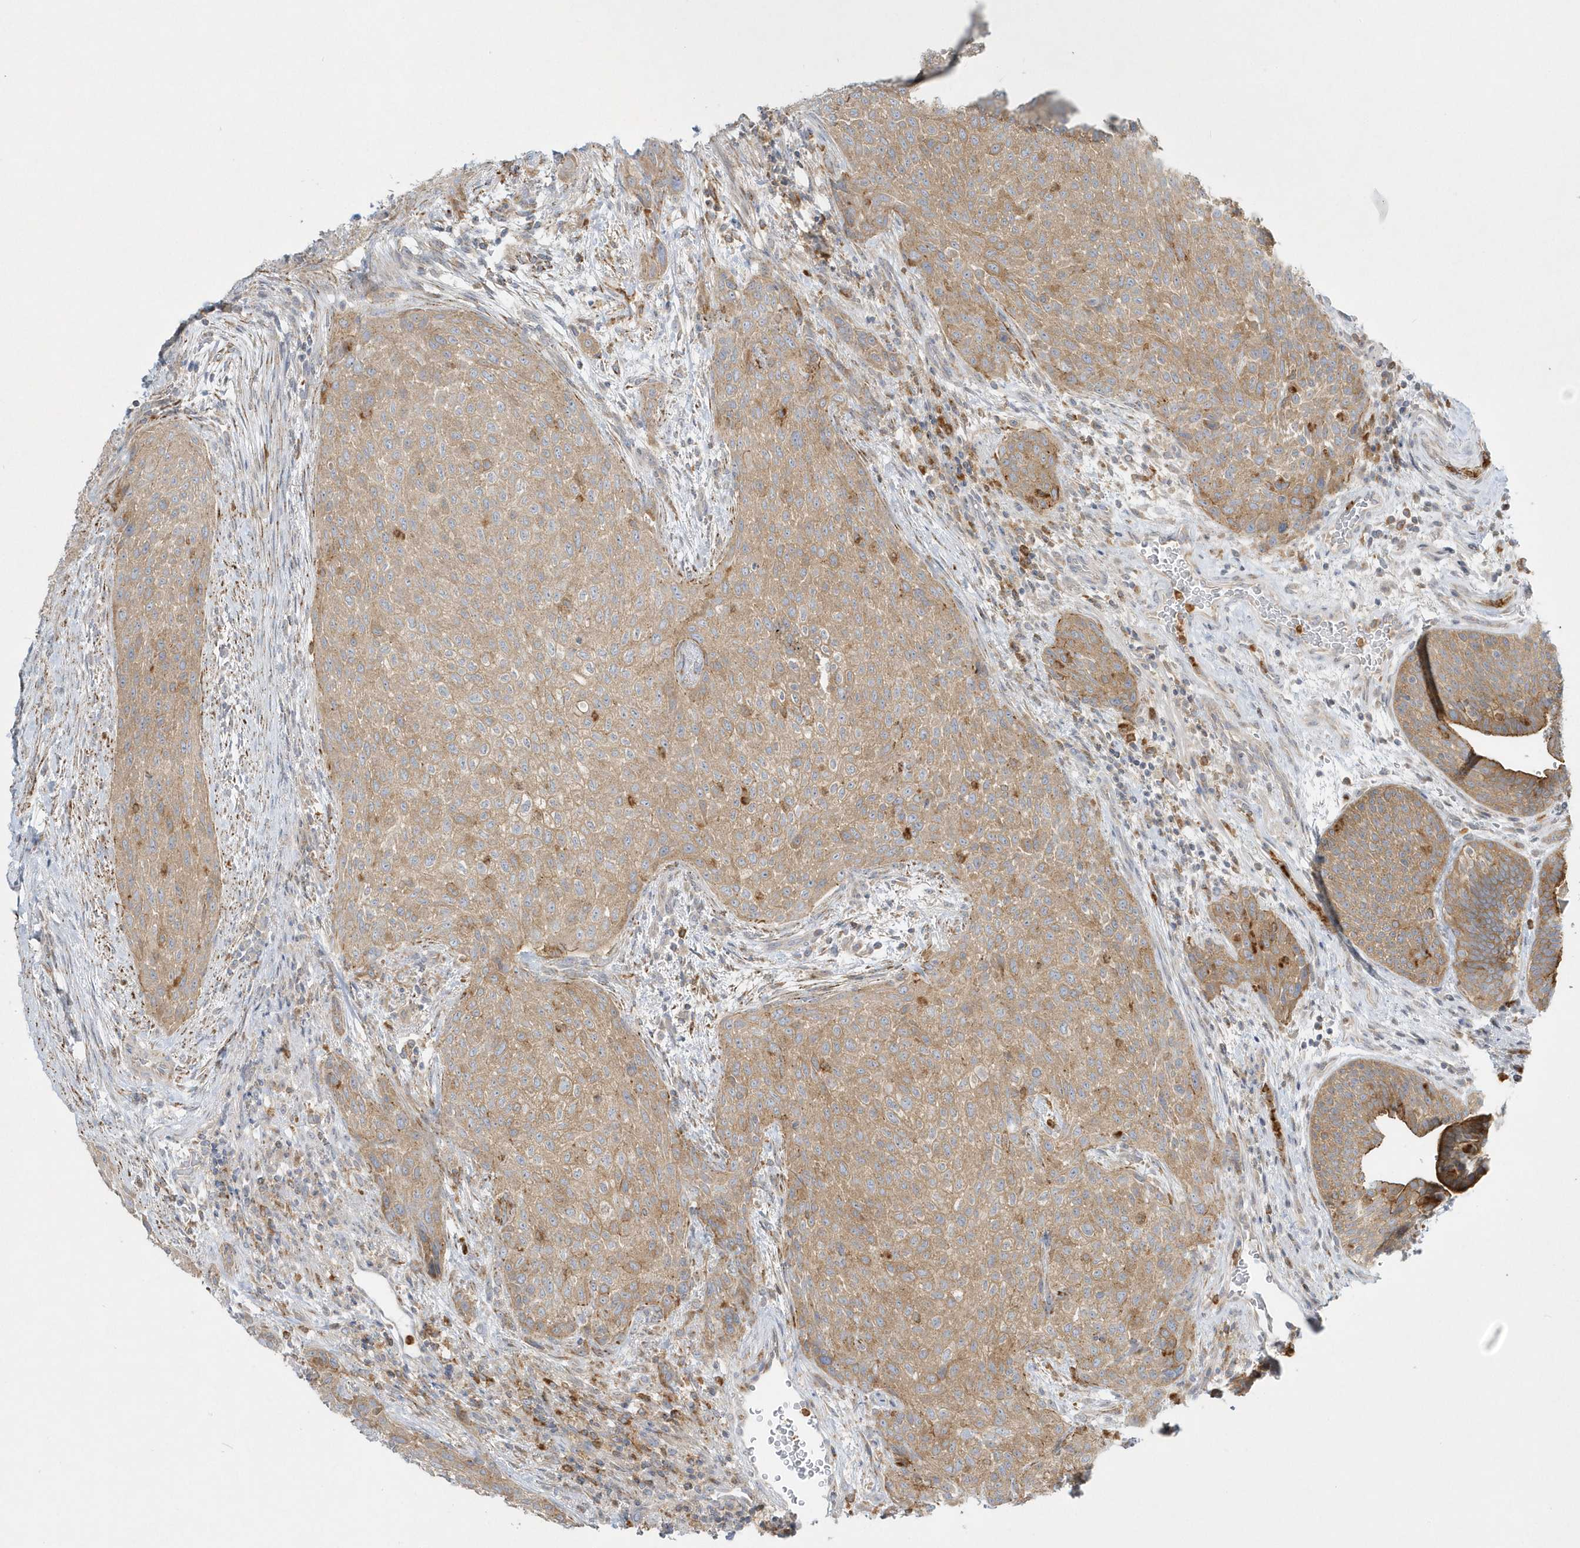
{"staining": {"intensity": "moderate", "quantity": ">75%", "location": "cytoplasmic/membranous"}, "tissue": "urothelial cancer", "cell_type": "Tumor cells", "image_type": "cancer", "snomed": [{"axis": "morphology", "description": "Urothelial carcinoma, High grade"}, {"axis": "topography", "description": "Urinary bladder"}], "caption": "High-magnification brightfield microscopy of urothelial carcinoma (high-grade) stained with DAB (brown) and counterstained with hematoxylin (blue). tumor cells exhibit moderate cytoplasmic/membranous staining is appreciated in about>75% of cells. (DAB IHC with brightfield microscopy, high magnification).", "gene": "DNAJC18", "patient": {"sex": "male", "age": 35}}